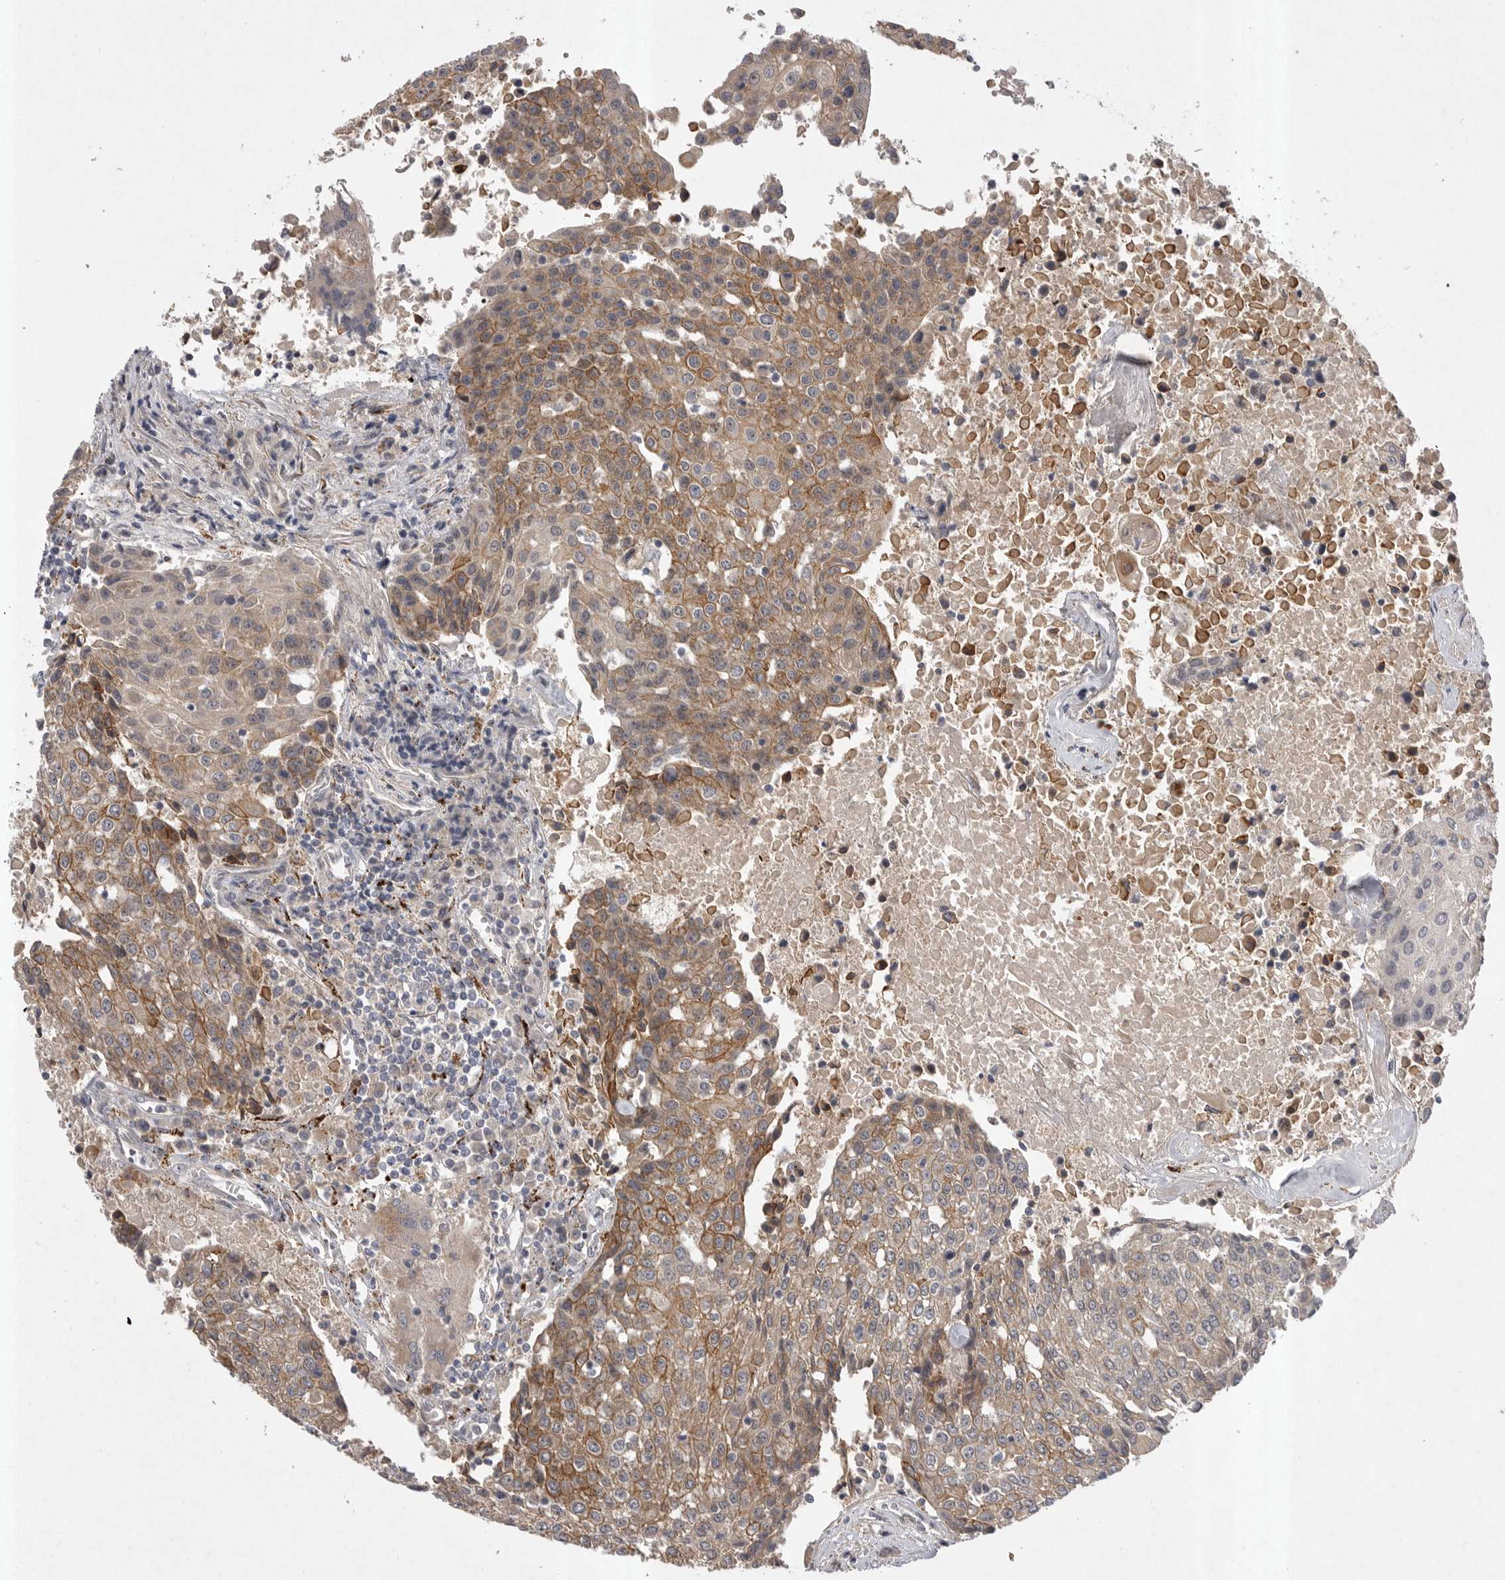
{"staining": {"intensity": "moderate", "quantity": "25%-75%", "location": "cytoplasmic/membranous"}, "tissue": "urothelial cancer", "cell_type": "Tumor cells", "image_type": "cancer", "snomed": [{"axis": "morphology", "description": "Urothelial carcinoma, High grade"}, {"axis": "topography", "description": "Urinary bladder"}], "caption": "Protein analysis of urothelial cancer tissue shows moderate cytoplasmic/membranous expression in approximately 25%-75% of tumor cells.", "gene": "DHDDS", "patient": {"sex": "female", "age": 85}}